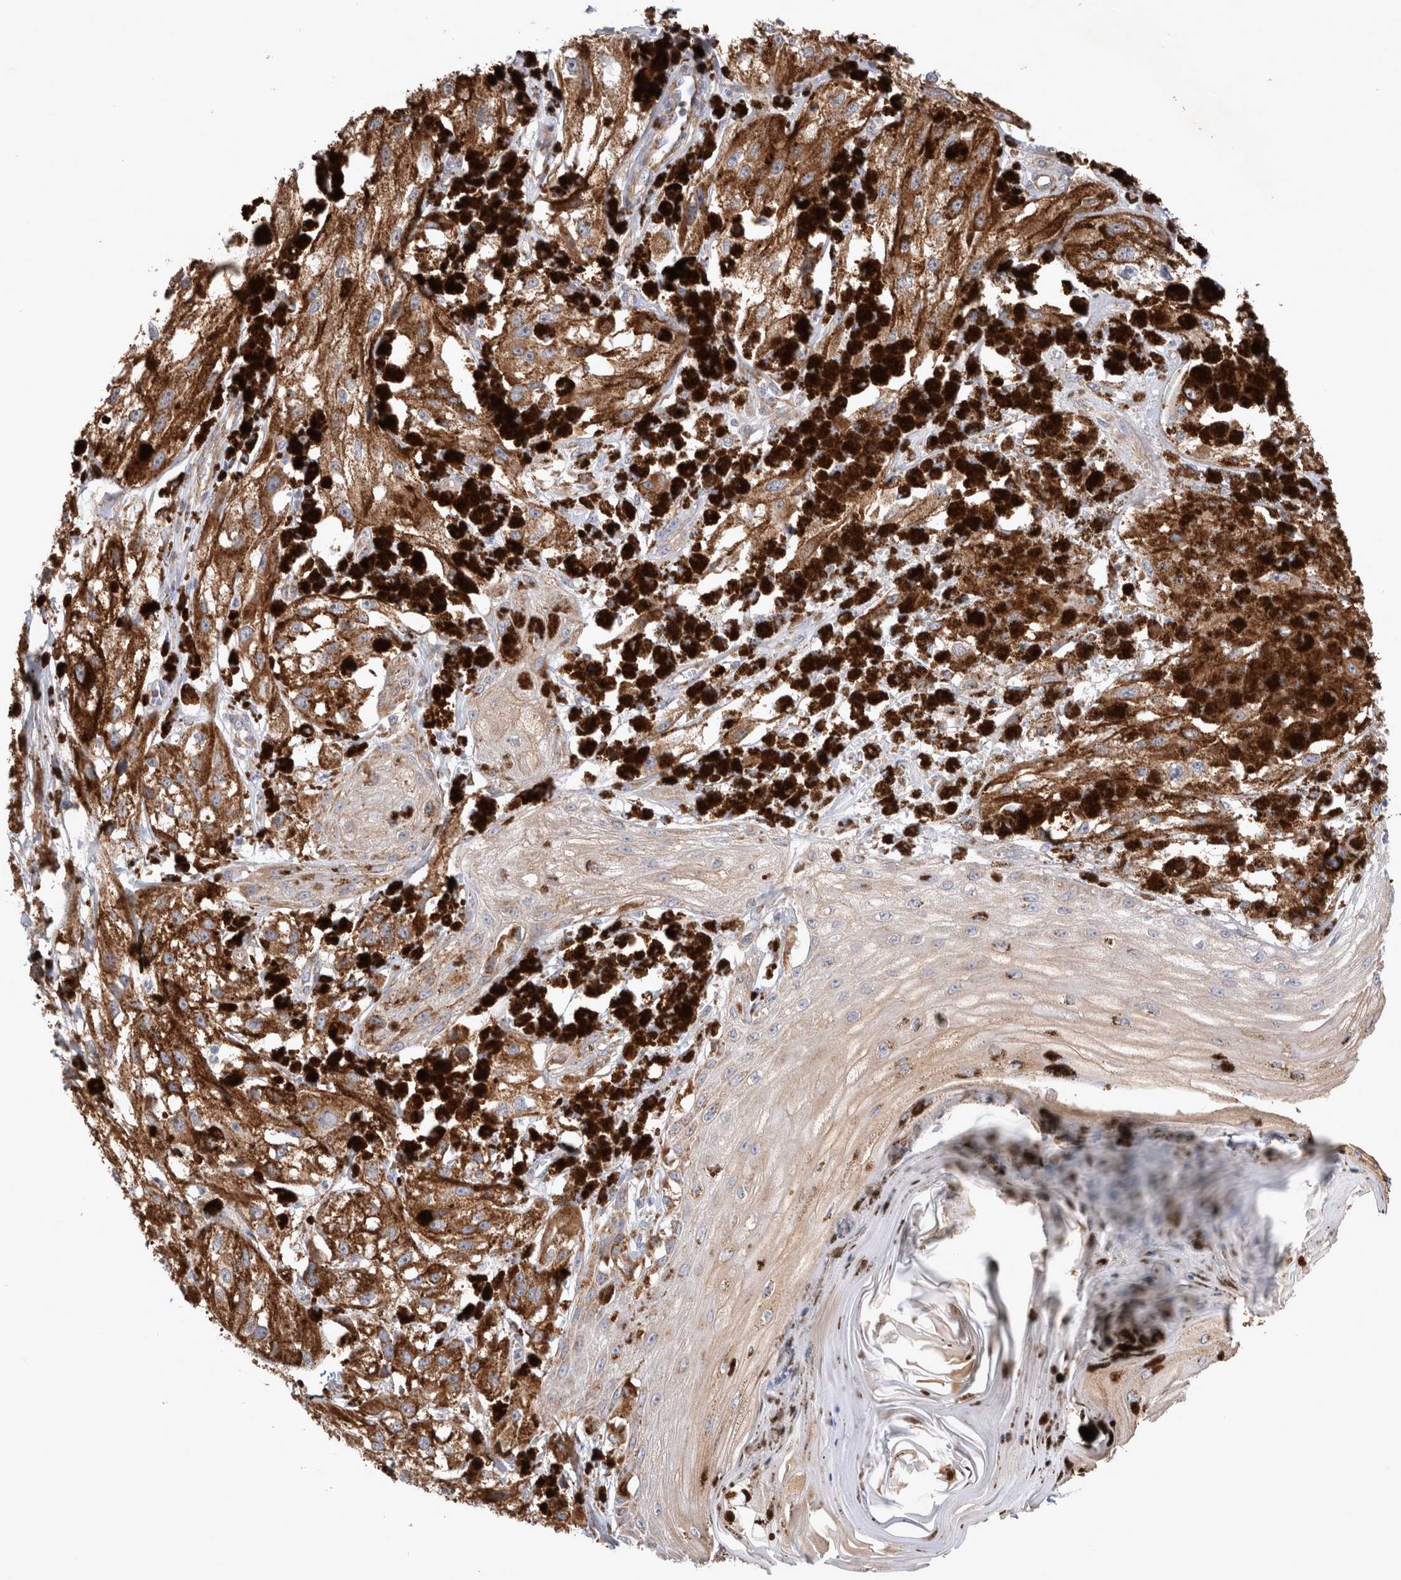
{"staining": {"intensity": "moderate", "quantity": ">75%", "location": "cytoplasmic/membranous"}, "tissue": "melanoma", "cell_type": "Tumor cells", "image_type": "cancer", "snomed": [{"axis": "morphology", "description": "Malignant melanoma, NOS"}, {"axis": "topography", "description": "Skin"}], "caption": "Melanoma tissue shows moderate cytoplasmic/membranous staining in about >75% of tumor cells", "gene": "MRPS28", "patient": {"sex": "male", "age": 88}}